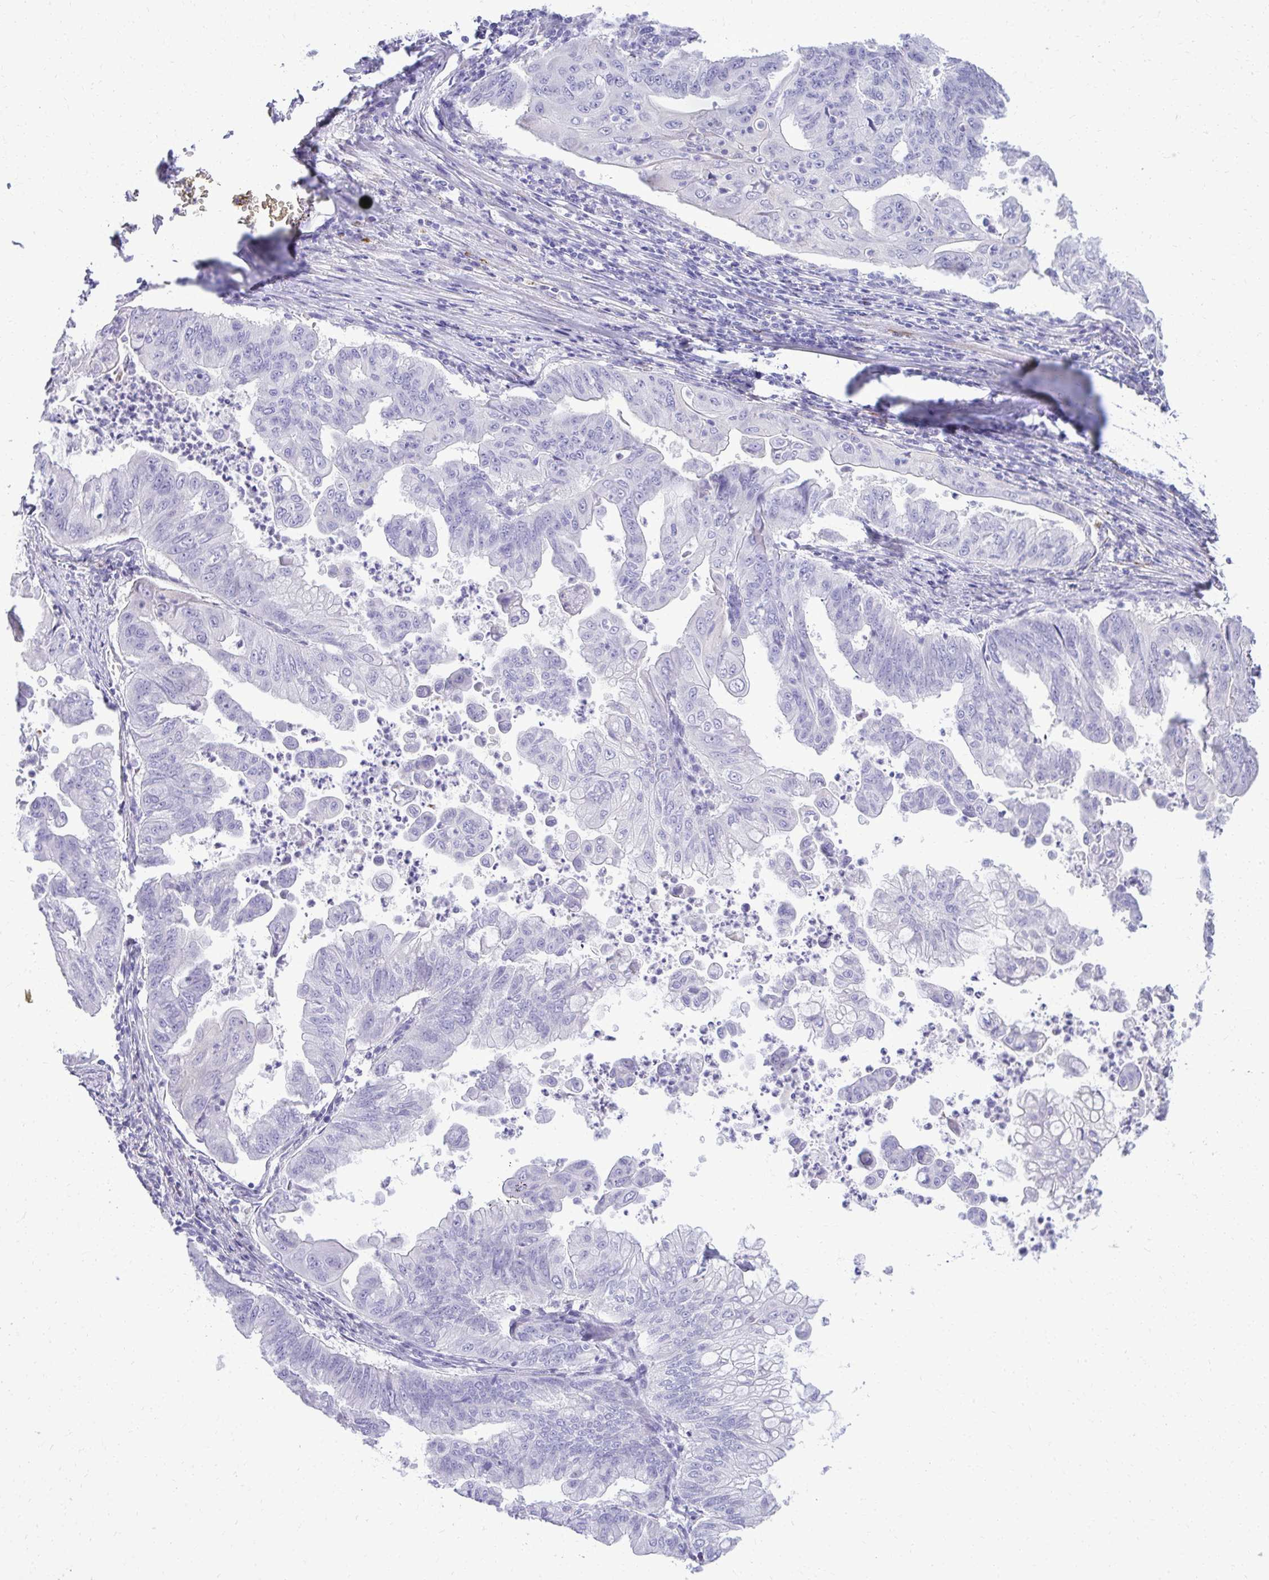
{"staining": {"intensity": "negative", "quantity": "none", "location": "none"}, "tissue": "stomach cancer", "cell_type": "Tumor cells", "image_type": "cancer", "snomed": [{"axis": "morphology", "description": "Adenocarcinoma, NOS"}, {"axis": "topography", "description": "Stomach, upper"}], "caption": "Stomach adenocarcinoma was stained to show a protein in brown. There is no significant positivity in tumor cells. (Immunohistochemistry, brightfield microscopy, high magnification).", "gene": "AIG1", "patient": {"sex": "male", "age": 80}}